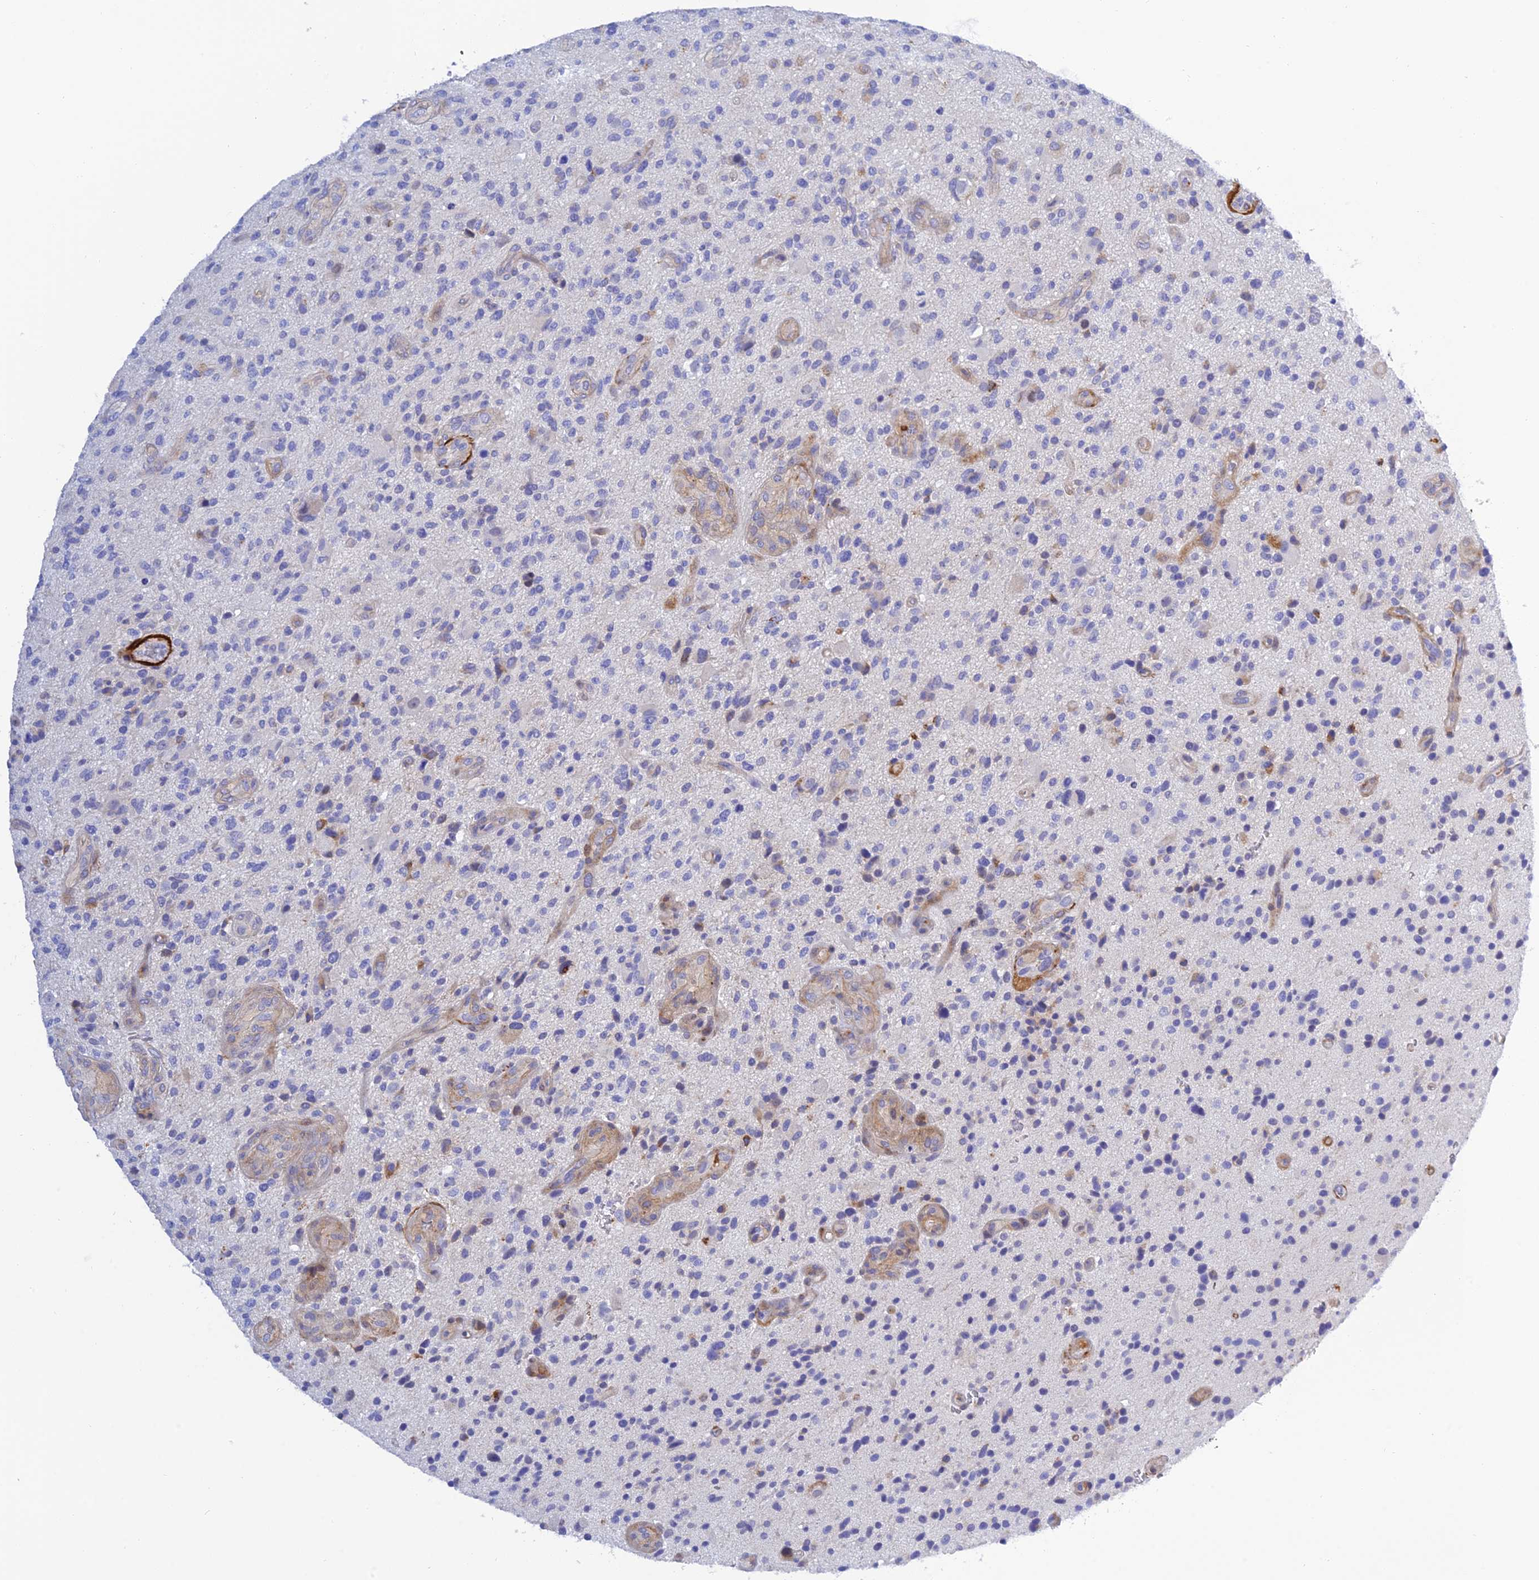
{"staining": {"intensity": "negative", "quantity": "none", "location": "none"}, "tissue": "glioma", "cell_type": "Tumor cells", "image_type": "cancer", "snomed": [{"axis": "morphology", "description": "Glioma, malignant, High grade"}, {"axis": "topography", "description": "Brain"}], "caption": "Immunohistochemical staining of glioma reveals no significant staining in tumor cells.", "gene": "ZDHHC16", "patient": {"sex": "male", "age": 47}}